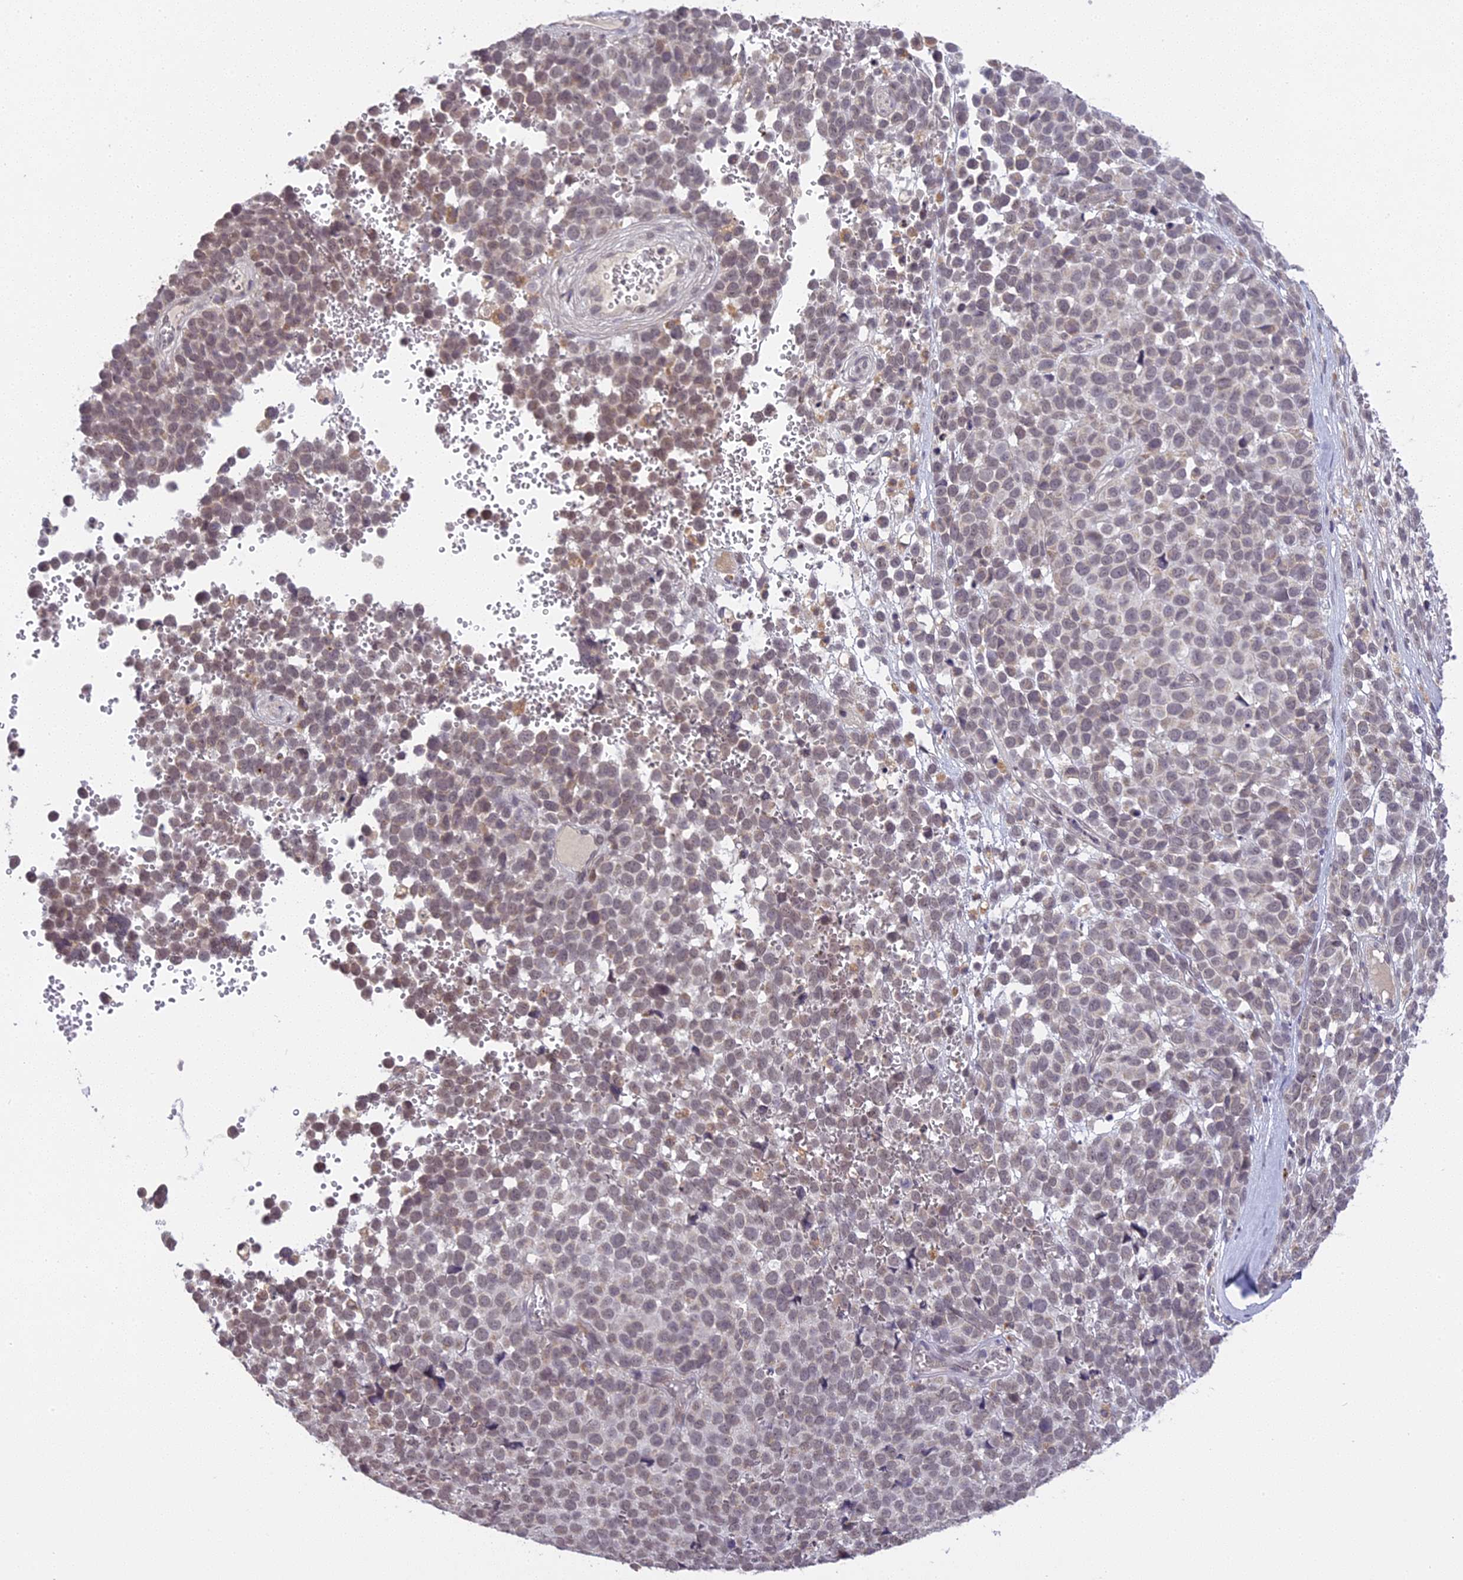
{"staining": {"intensity": "weak", "quantity": "25%-75%", "location": "nuclear"}, "tissue": "melanoma", "cell_type": "Tumor cells", "image_type": "cancer", "snomed": [{"axis": "morphology", "description": "Malignant melanoma, NOS"}, {"axis": "topography", "description": "Nose, NOS"}], "caption": "The image exhibits staining of malignant melanoma, revealing weak nuclear protein staining (brown color) within tumor cells. (IHC, brightfield microscopy, high magnification).", "gene": "ERG28", "patient": {"sex": "female", "age": 48}}